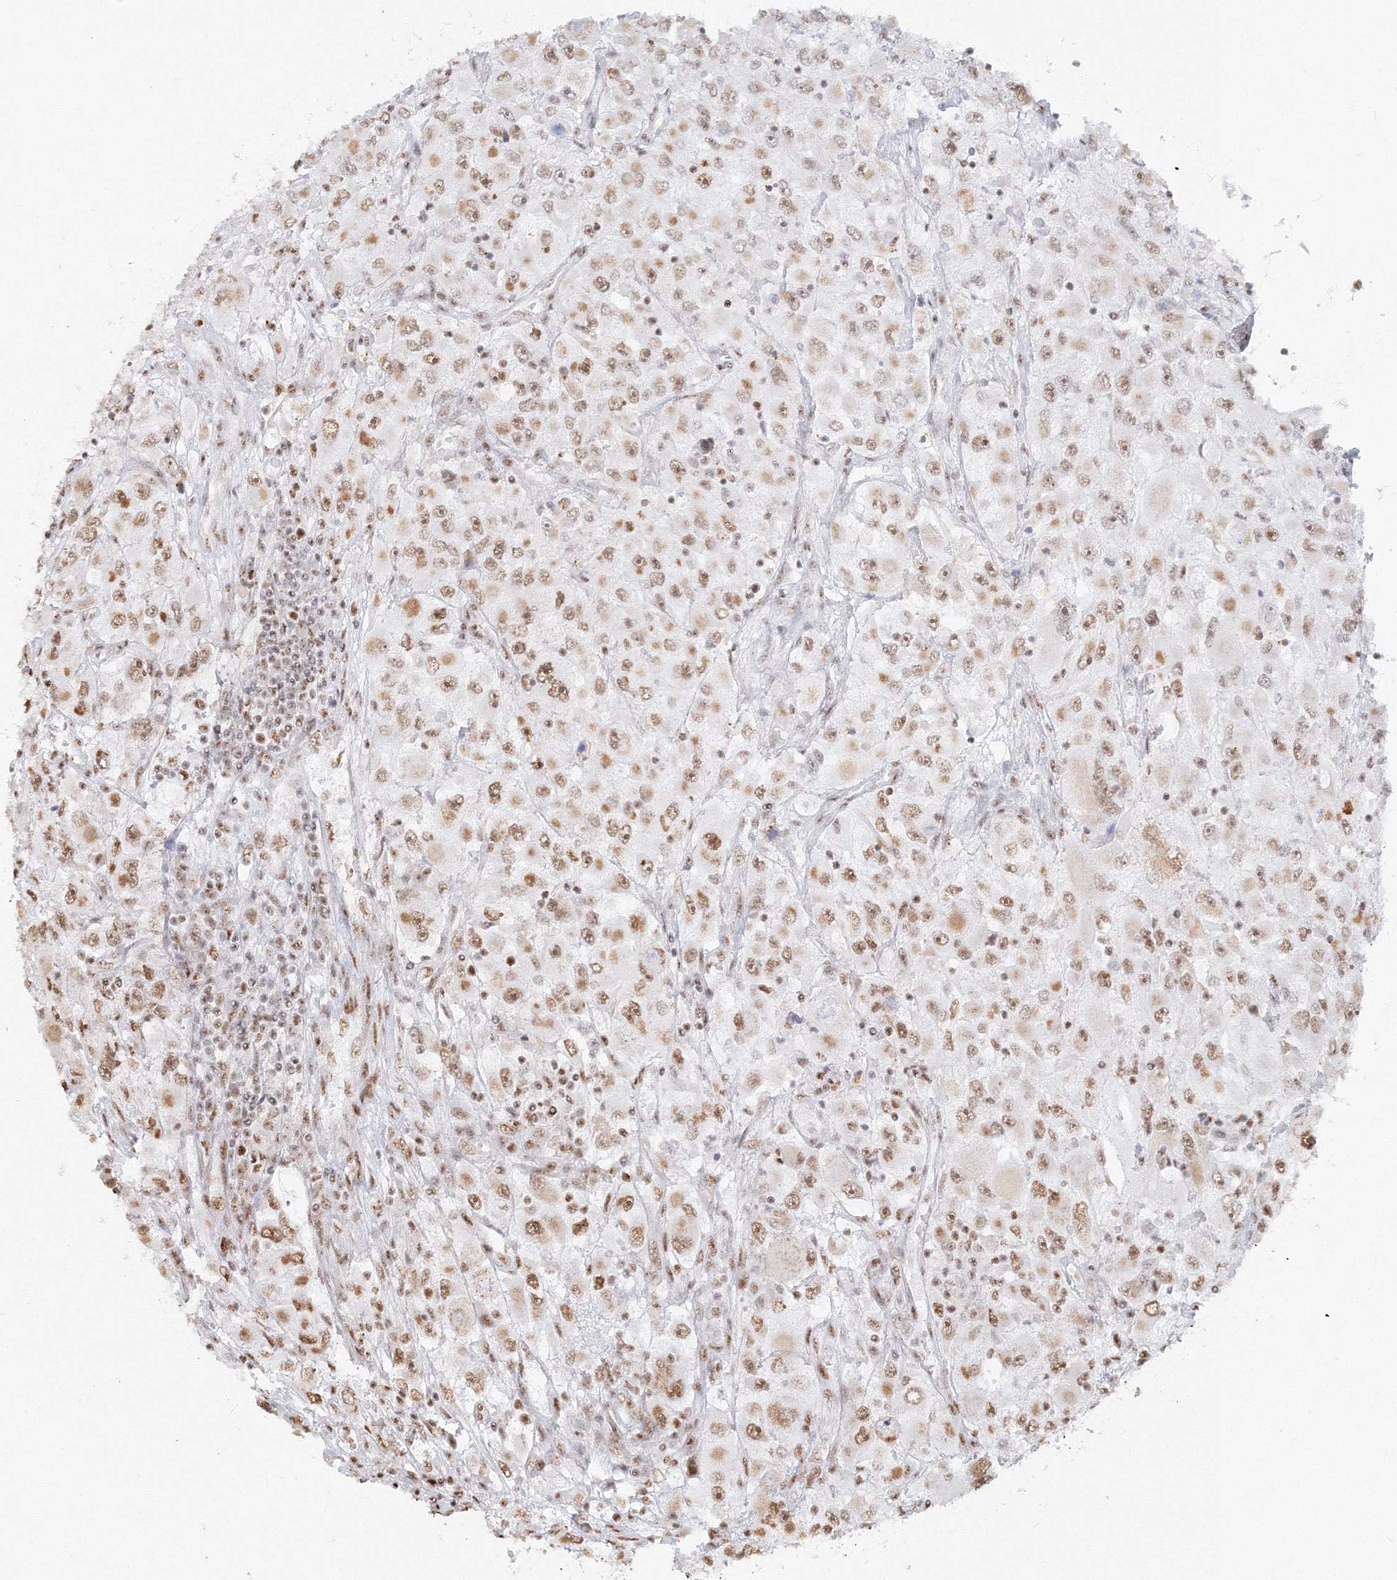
{"staining": {"intensity": "moderate", "quantity": ">75%", "location": "nuclear"}, "tissue": "renal cancer", "cell_type": "Tumor cells", "image_type": "cancer", "snomed": [{"axis": "morphology", "description": "Adenocarcinoma, NOS"}, {"axis": "topography", "description": "Kidney"}], "caption": "Protein staining by IHC exhibits moderate nuclear staining in about >75% of tumor cells in renal adenocarcinoma. Immunohistochemistry (ihc) stains the protein of interest in brown and the nuclei are stained blue.", "gene": "PPP4R2", "patient": {"sex": "female", "age": 52}}